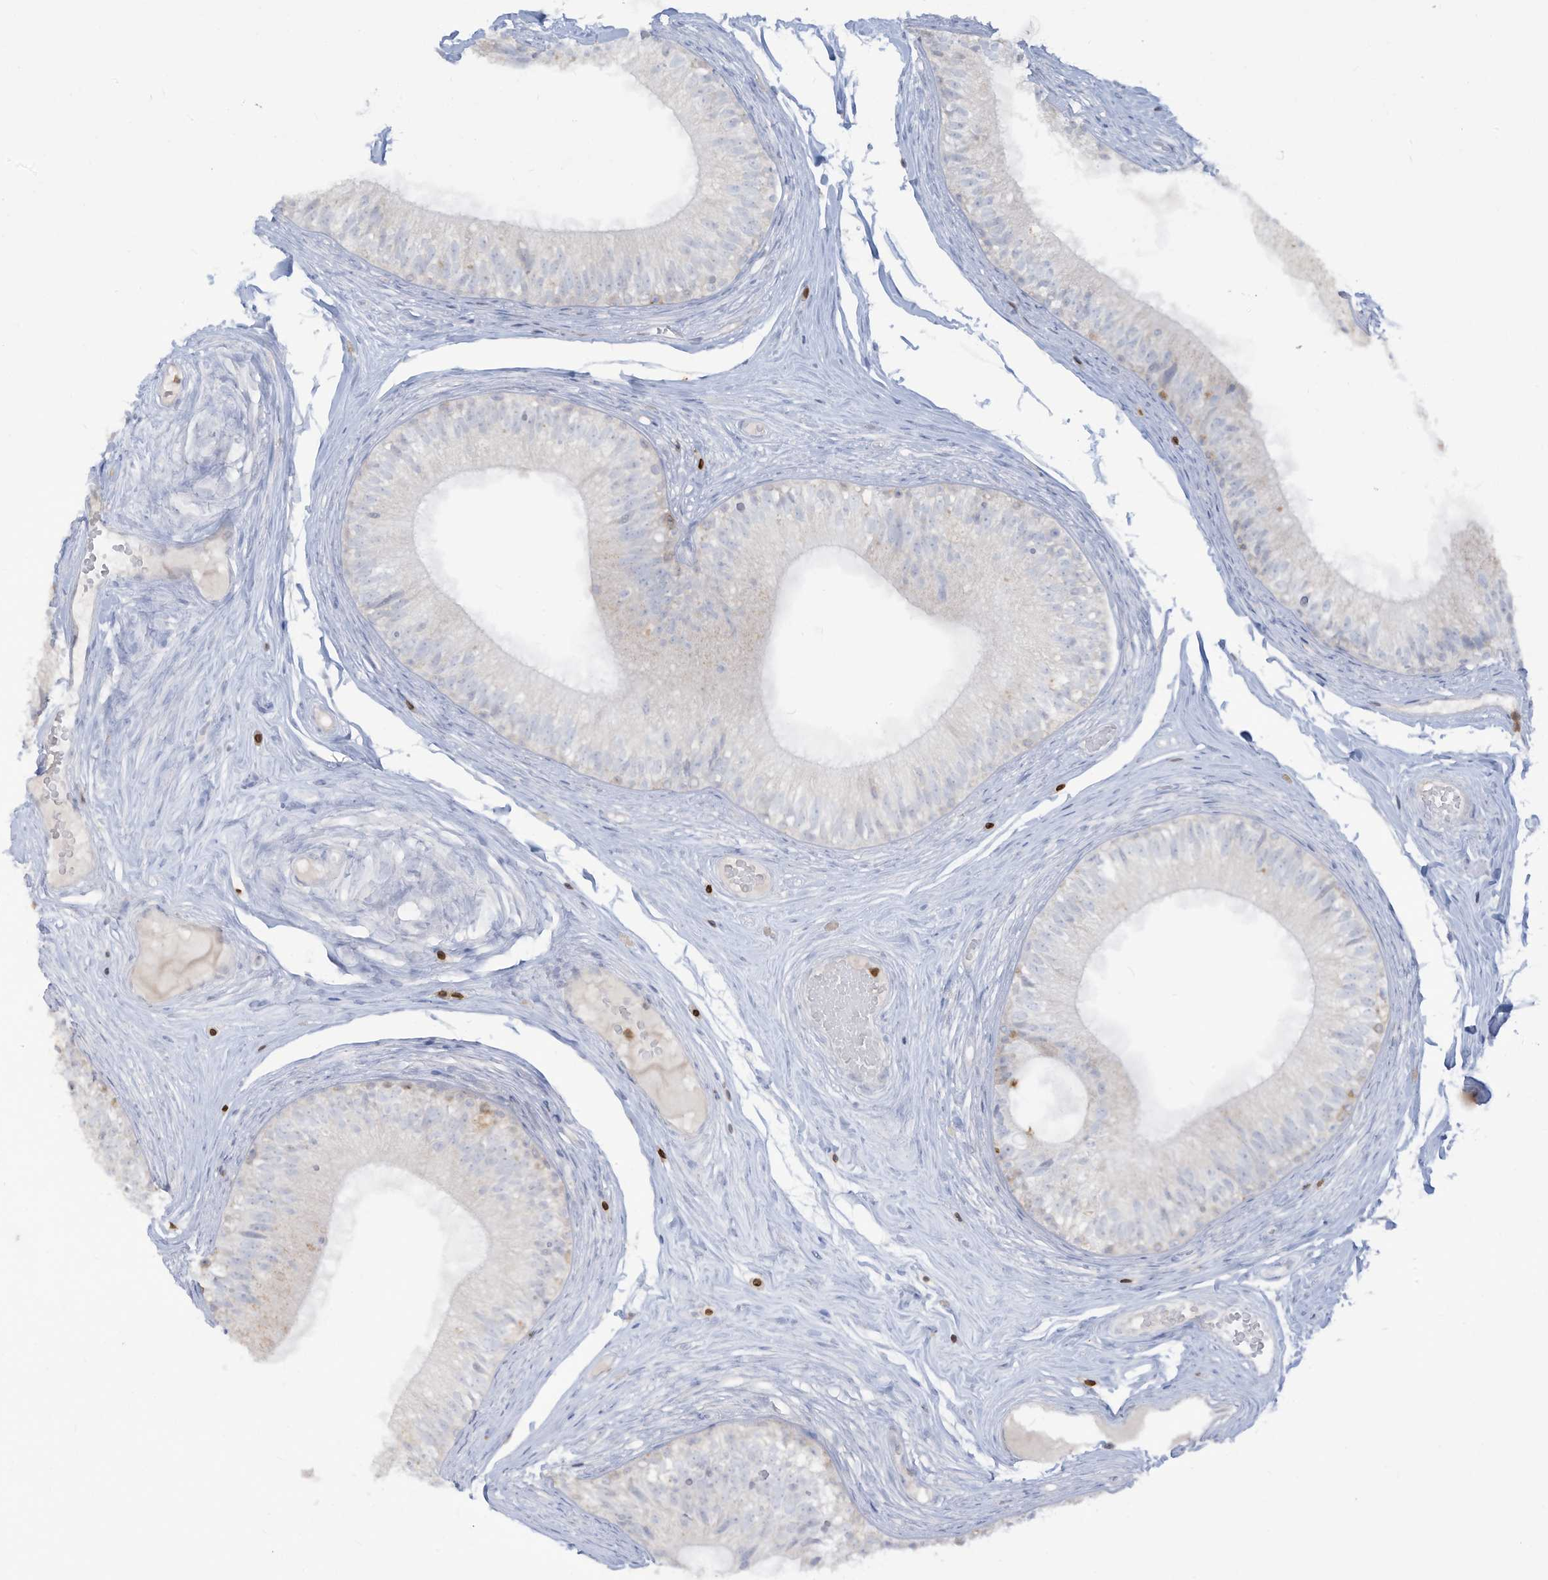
{"staining": {"intensity": "negative", "quantity": "none", "location": "none"}, "tissue": "epididymis", "cell_type": "Glandular cells", "image_type": "normal", "snomed": [{"axis": "morphology", "description": "Normal tissue, NOS"}, {"axis": "morphology", "description": "Seminoma in situ"}, {"axis": "topography", "description": "Testis"}, {"axis": "topography", "description": "Epididymis"}], "caption": "An immunohistochemistry photomicrograph of benign epididymis is shown. There is no staining in glandular cells of epididymis.", "gene": "NOTO", "patient": {"sex": "male", "age": 28}}